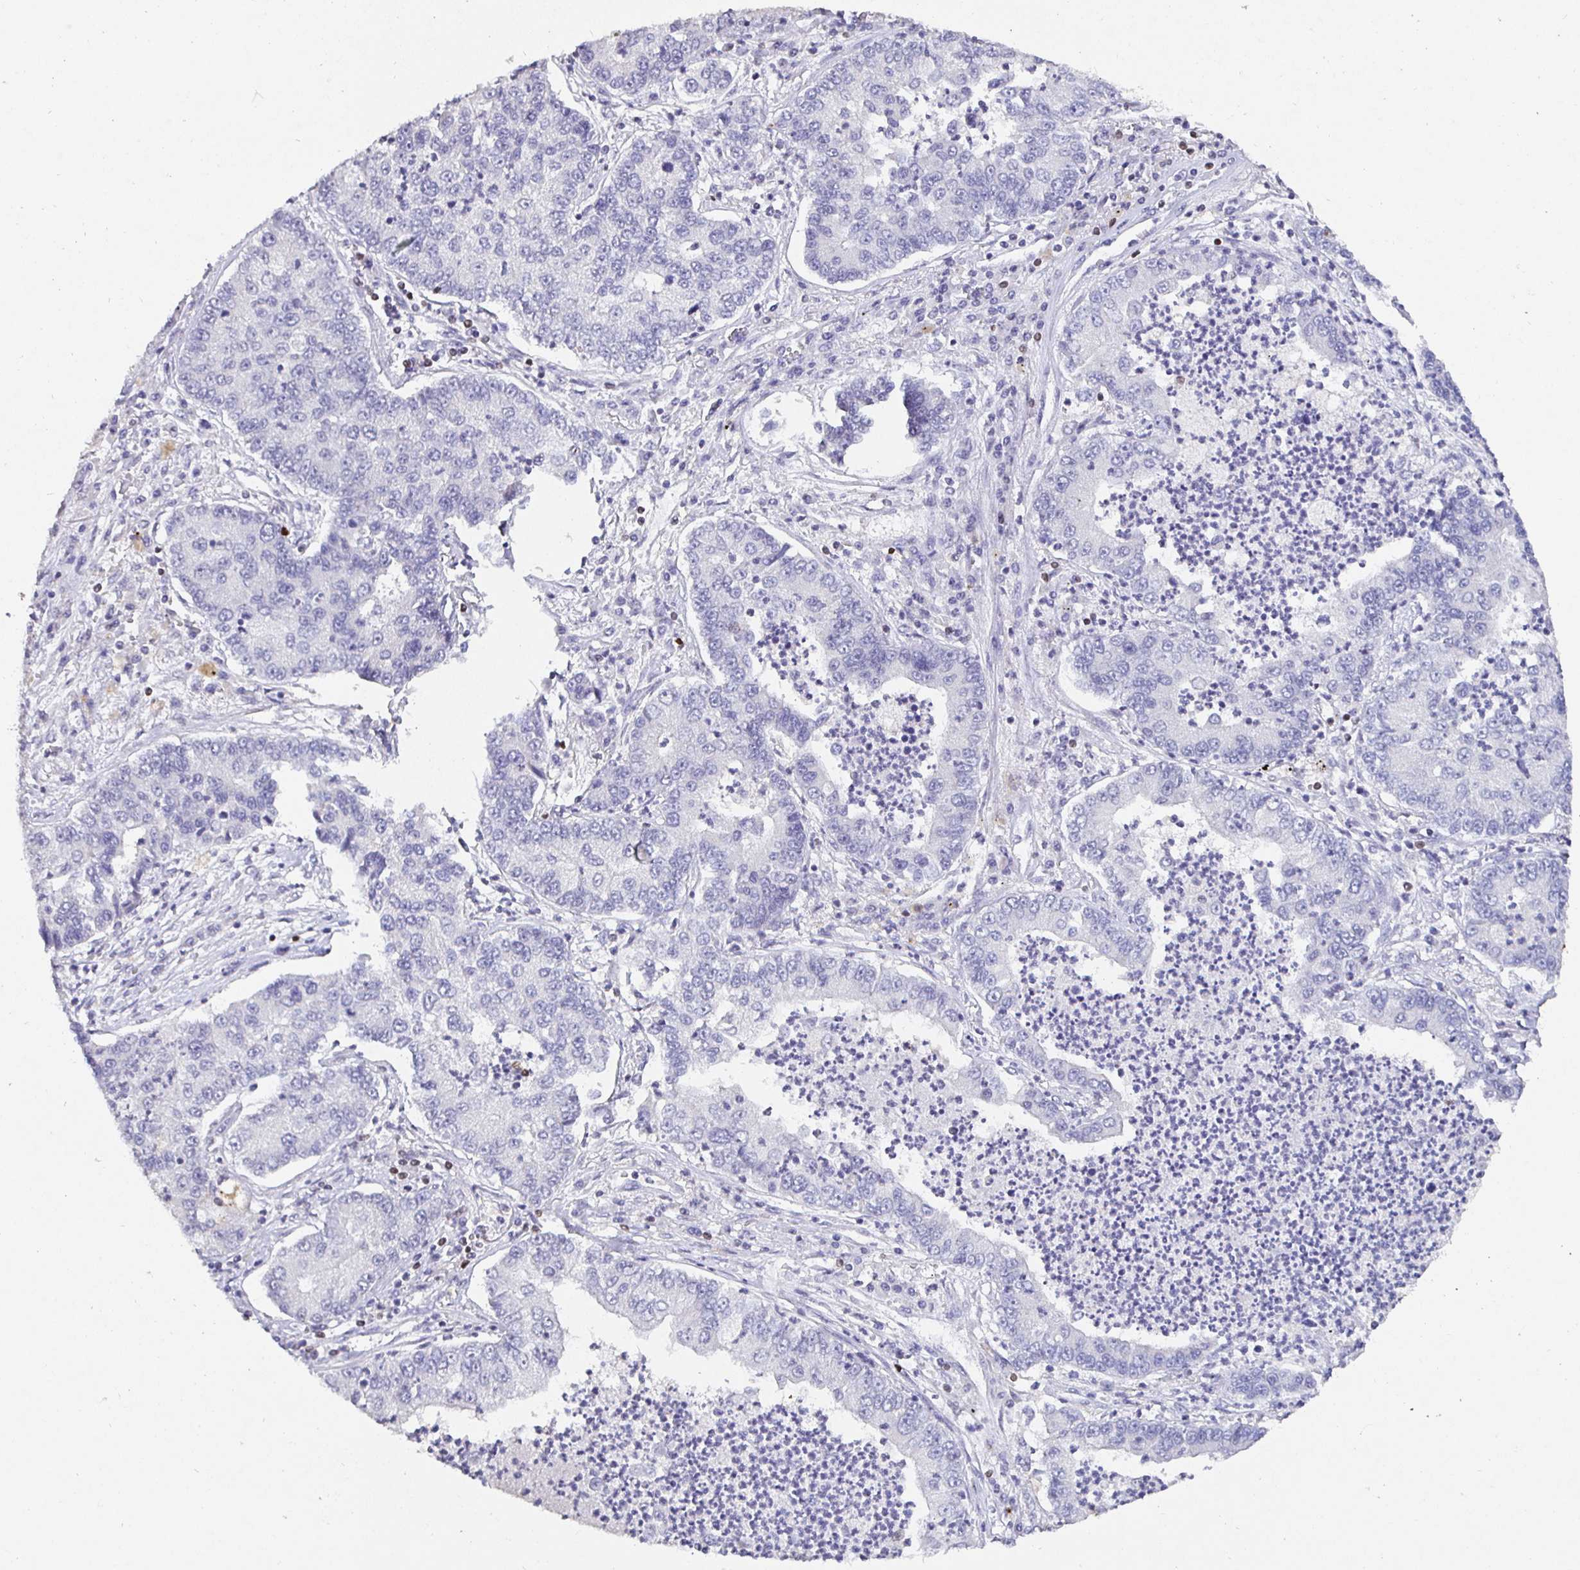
{"staining": {"intensity": "negative", "quantity": "none", "location": "none"}, "tissue": "lung cancer", "cell_type": "Tumor cells", "image_type": "cancer", "snomed": [{"axis": "morphology", "description": "Adenocarcinoma, NOS"}, {"axis": "topography", "description": "Lung"}], "caption": "Lung cancer (adenocarcinoma) stained for a protein using immunohistochemistry (IHC) shows no staining tumor cells.", "gene": "SATB1", "patient": {"sex": "female", "age": 57}}